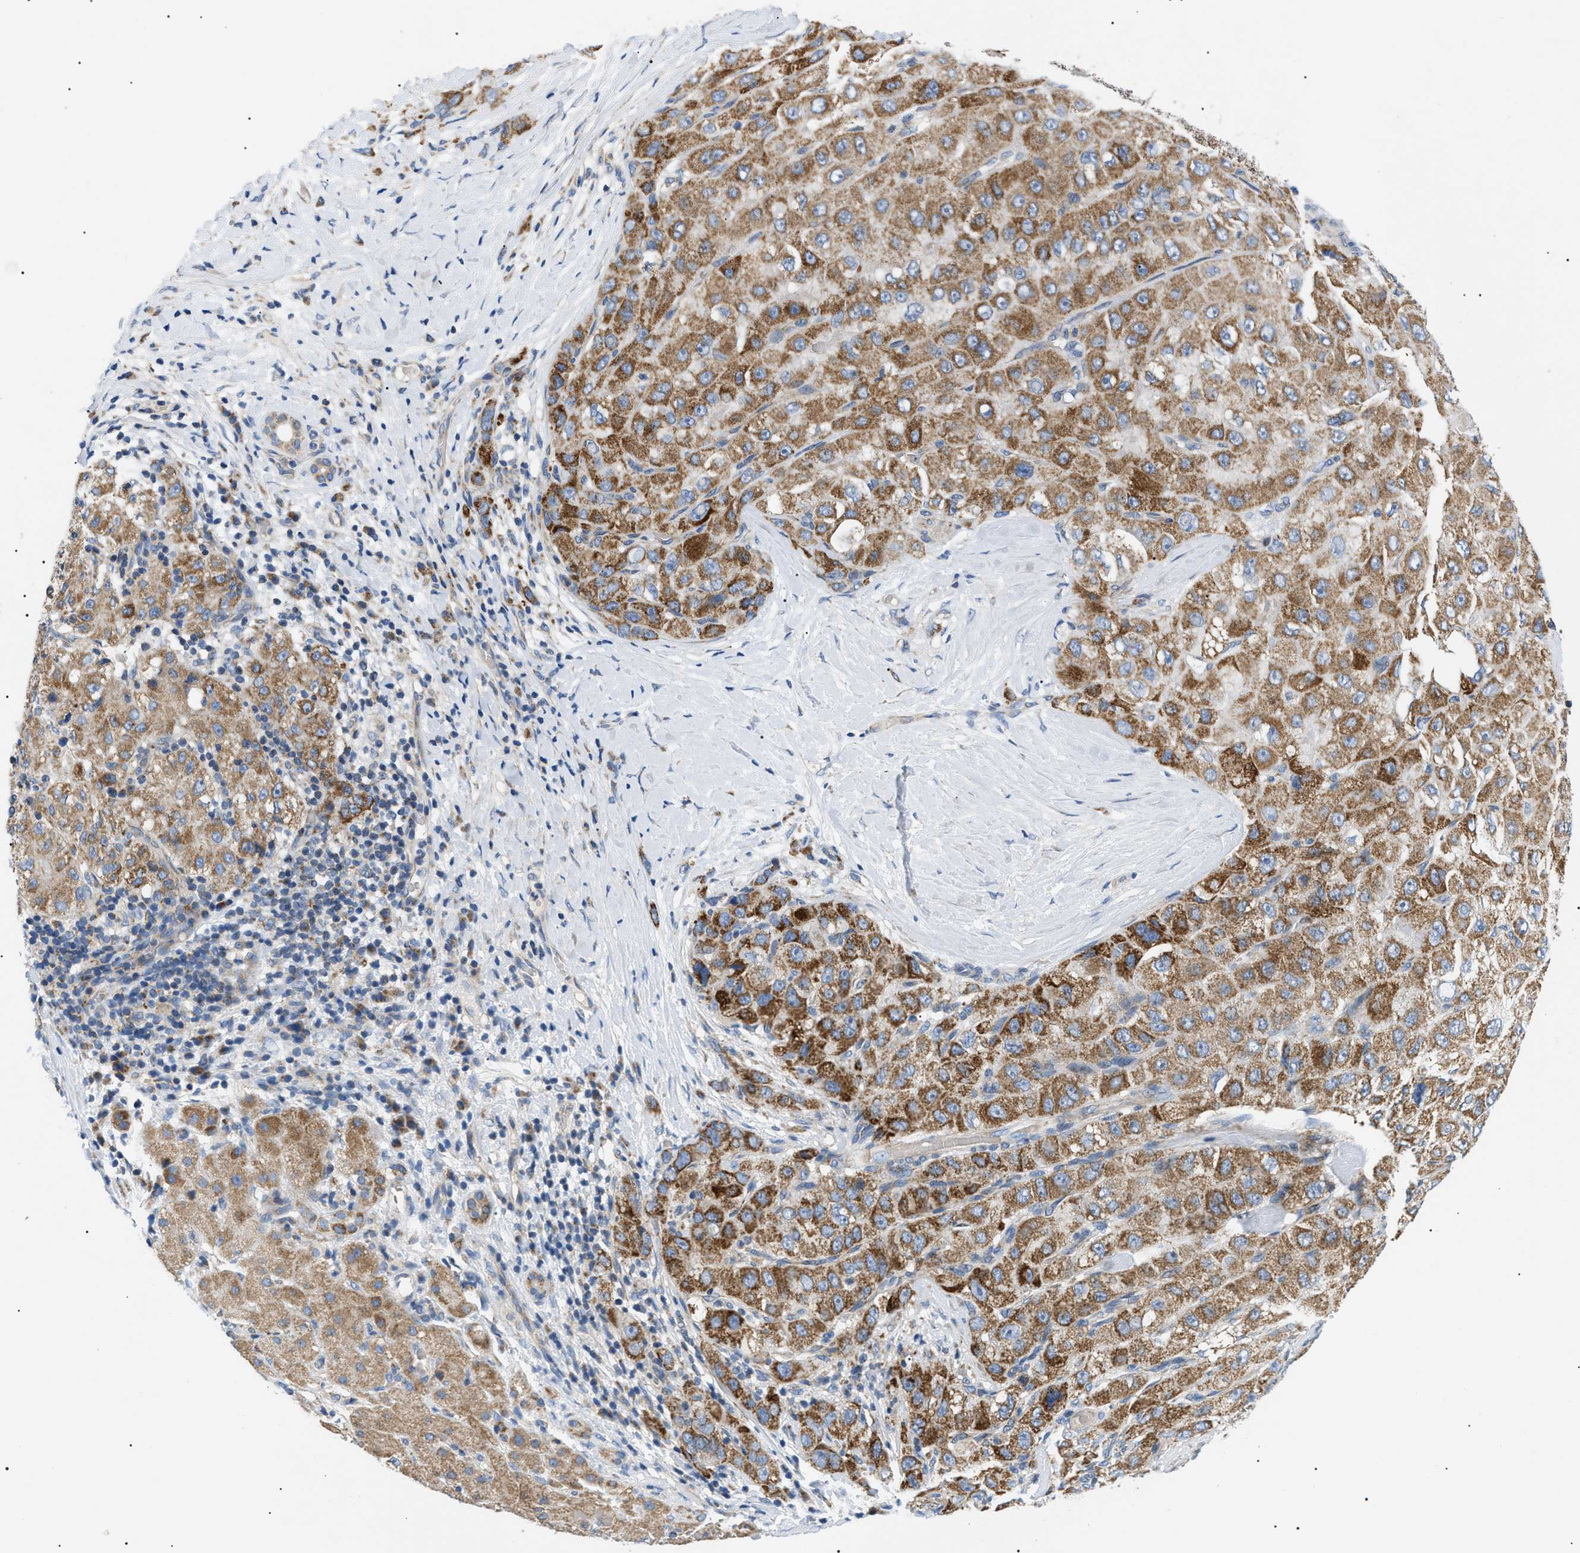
{"staining": {"intensity": "moderate", "quantity": ">75%", "location": "cytoplasmic/membranous"}, "tissue": "liver cancer", "cell_type": "Tumor cells", "image_type": "cancer", "snomed": [{"axis": "morphology", "description": "Carcinoma, Hepatocellular, NOS"}, {"axis": "topography", "description": "Liver"}], "caption": "Immunohistochemistry (IHC) (DAB (3,3'-diaminobenzidine)) staining of human liver hepatocellular carcinoma exhibits moderate cytoplasmic/membranous protein staining in approximately >75% of tumor cells.", "gene": "TOMM6", "patient": {"sex": "male", "age": 80}}